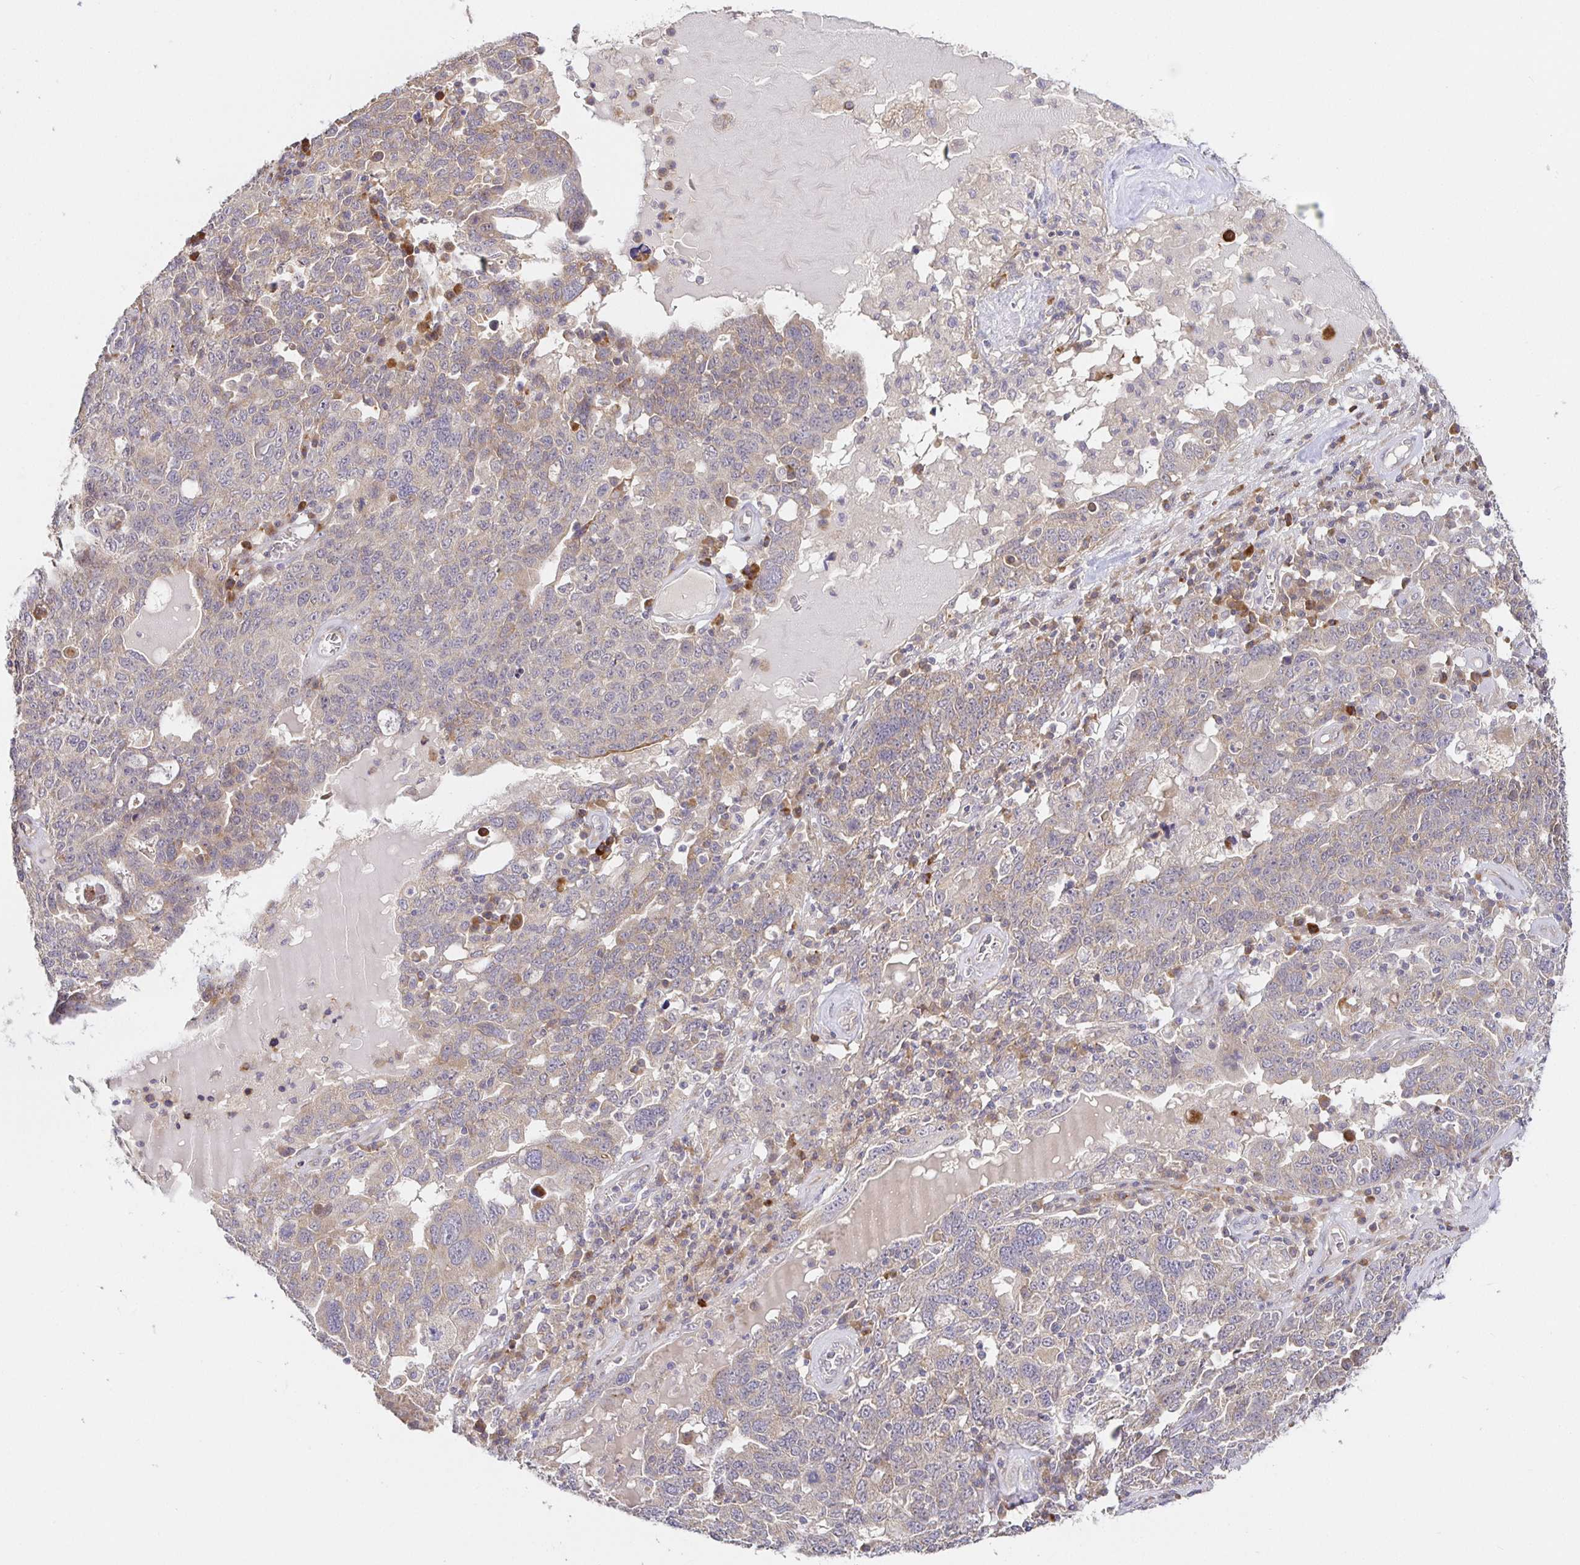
{"staining": {"intensity": "weak", "quantity": ">75%", "location": "cytoplasmic/membranous"}, "tissue": "ovarian cancer", "cell_type": "Tumor cells", "image_type": "cancer", "snomed": [{"axis": "morphology", "description": "Carcinoma, endometroid"}, {"axis": "topography", "description": "Ovary"}], "caption": "IHC staining of ovarian cancer, which exhibits low levels of weak cytoplasmic/membranous expression in approximately >75% of tumor cells indicating weak cytoplasmic/membranous protein staining. The staining was performed using DAB (brown) for protein detection and nuclei were counterstained in hematoxylin (blue).", "gene": "ZDHHC11", "patient": {"sex": "female", "age": 62}}